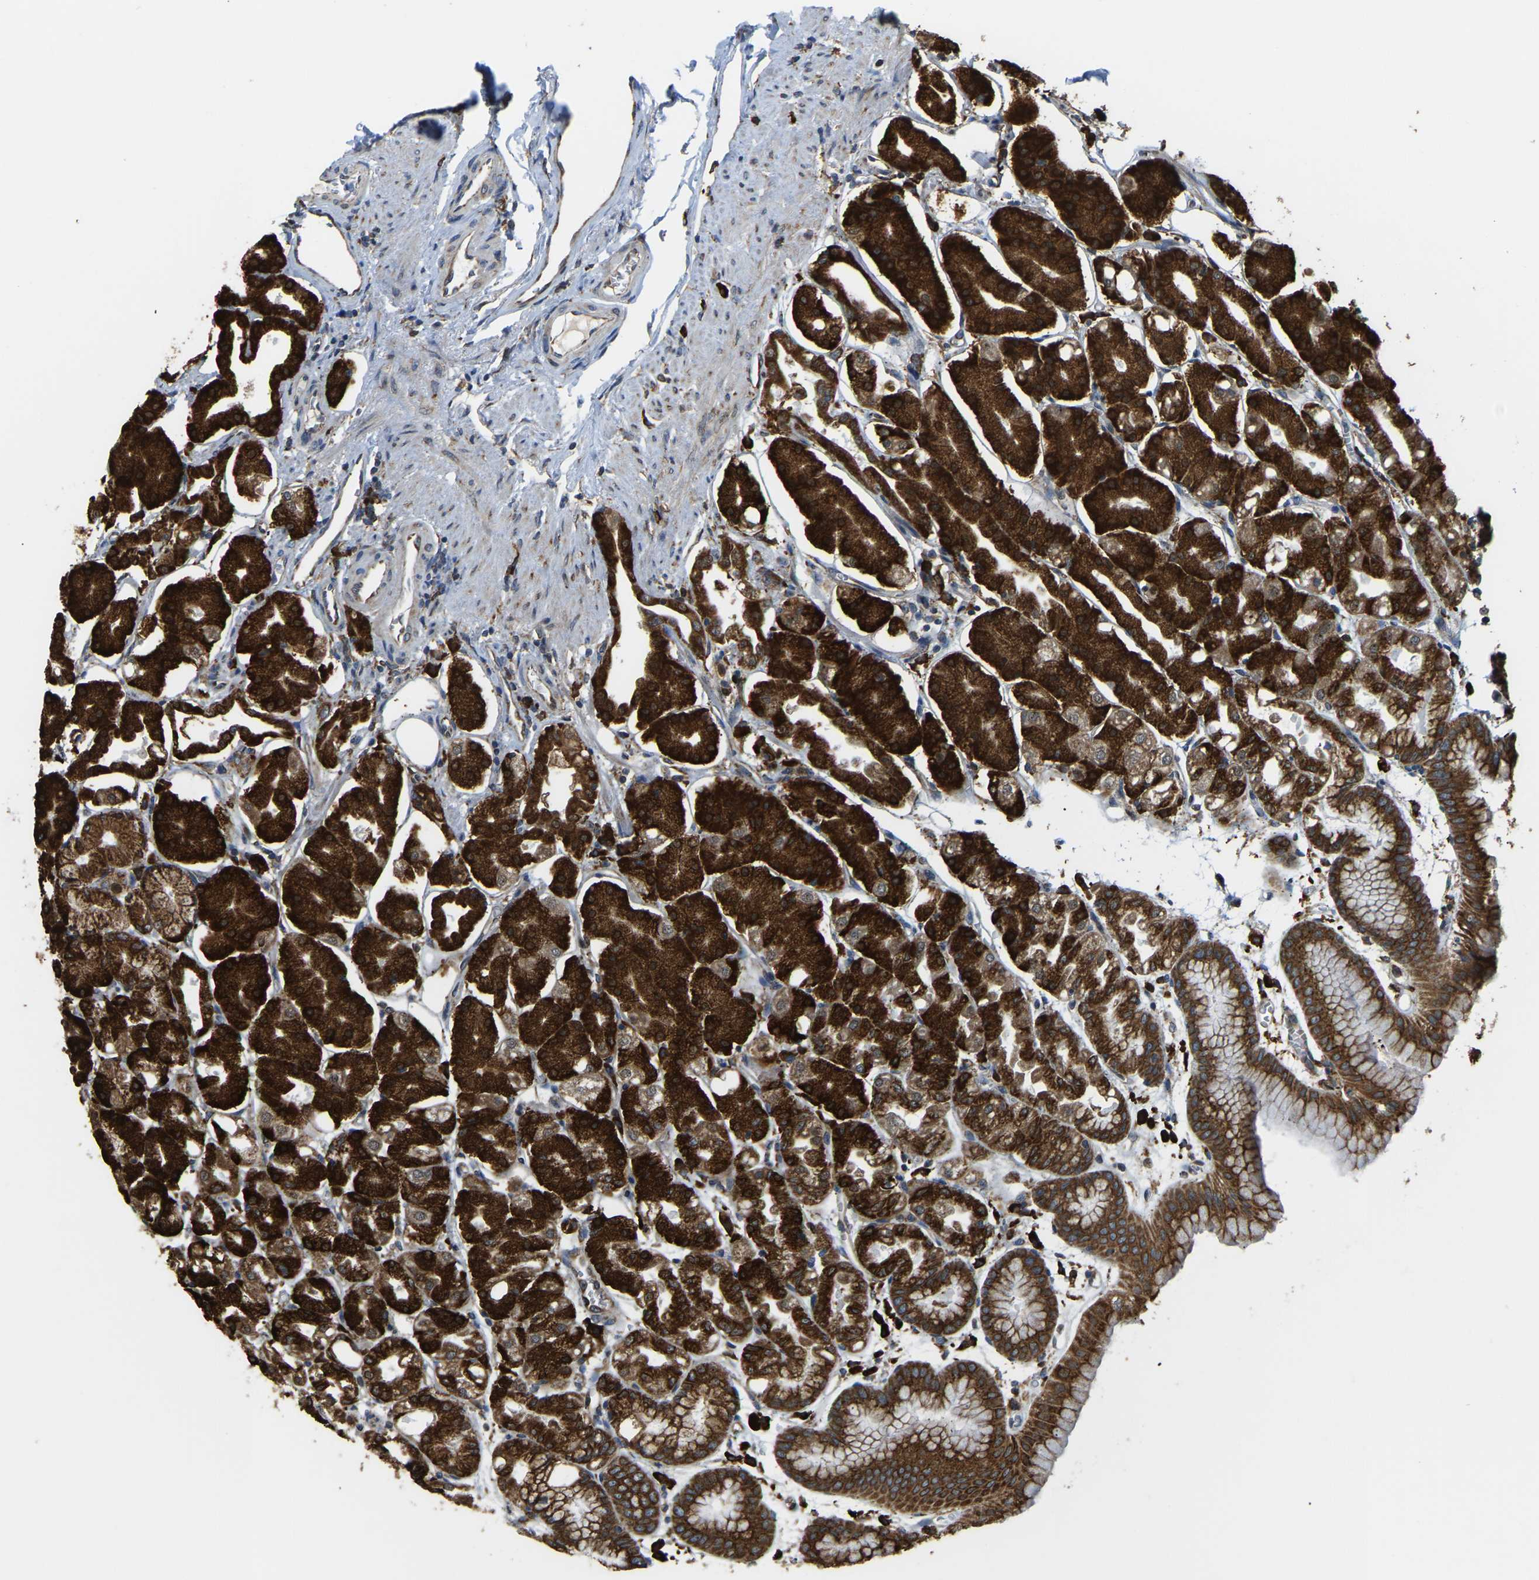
{"staining": {"intensity": "strong", "quantity": ">75%", "location": "cytoplasmic/membranous"}, "tissue": "stomach", "cell_type": "Glandular cells", "image_type": "normal", "snomed": [{"axis": "morphology", "description": "Normal tissue, NOS"}, {"axis": "topography", "description": "Stomach, lower"}], "caption": "This photomicrograph demonstrates normal stomach stained with immunohistochemistry (IHC) to label a protein in brown. The cytoplasmic/membranous of glandular cells show strong positivity for the protein. Nuclei are counter-stained blue.", "gene": "RNF115", "patient": {"sex": "male", "age": 71}}